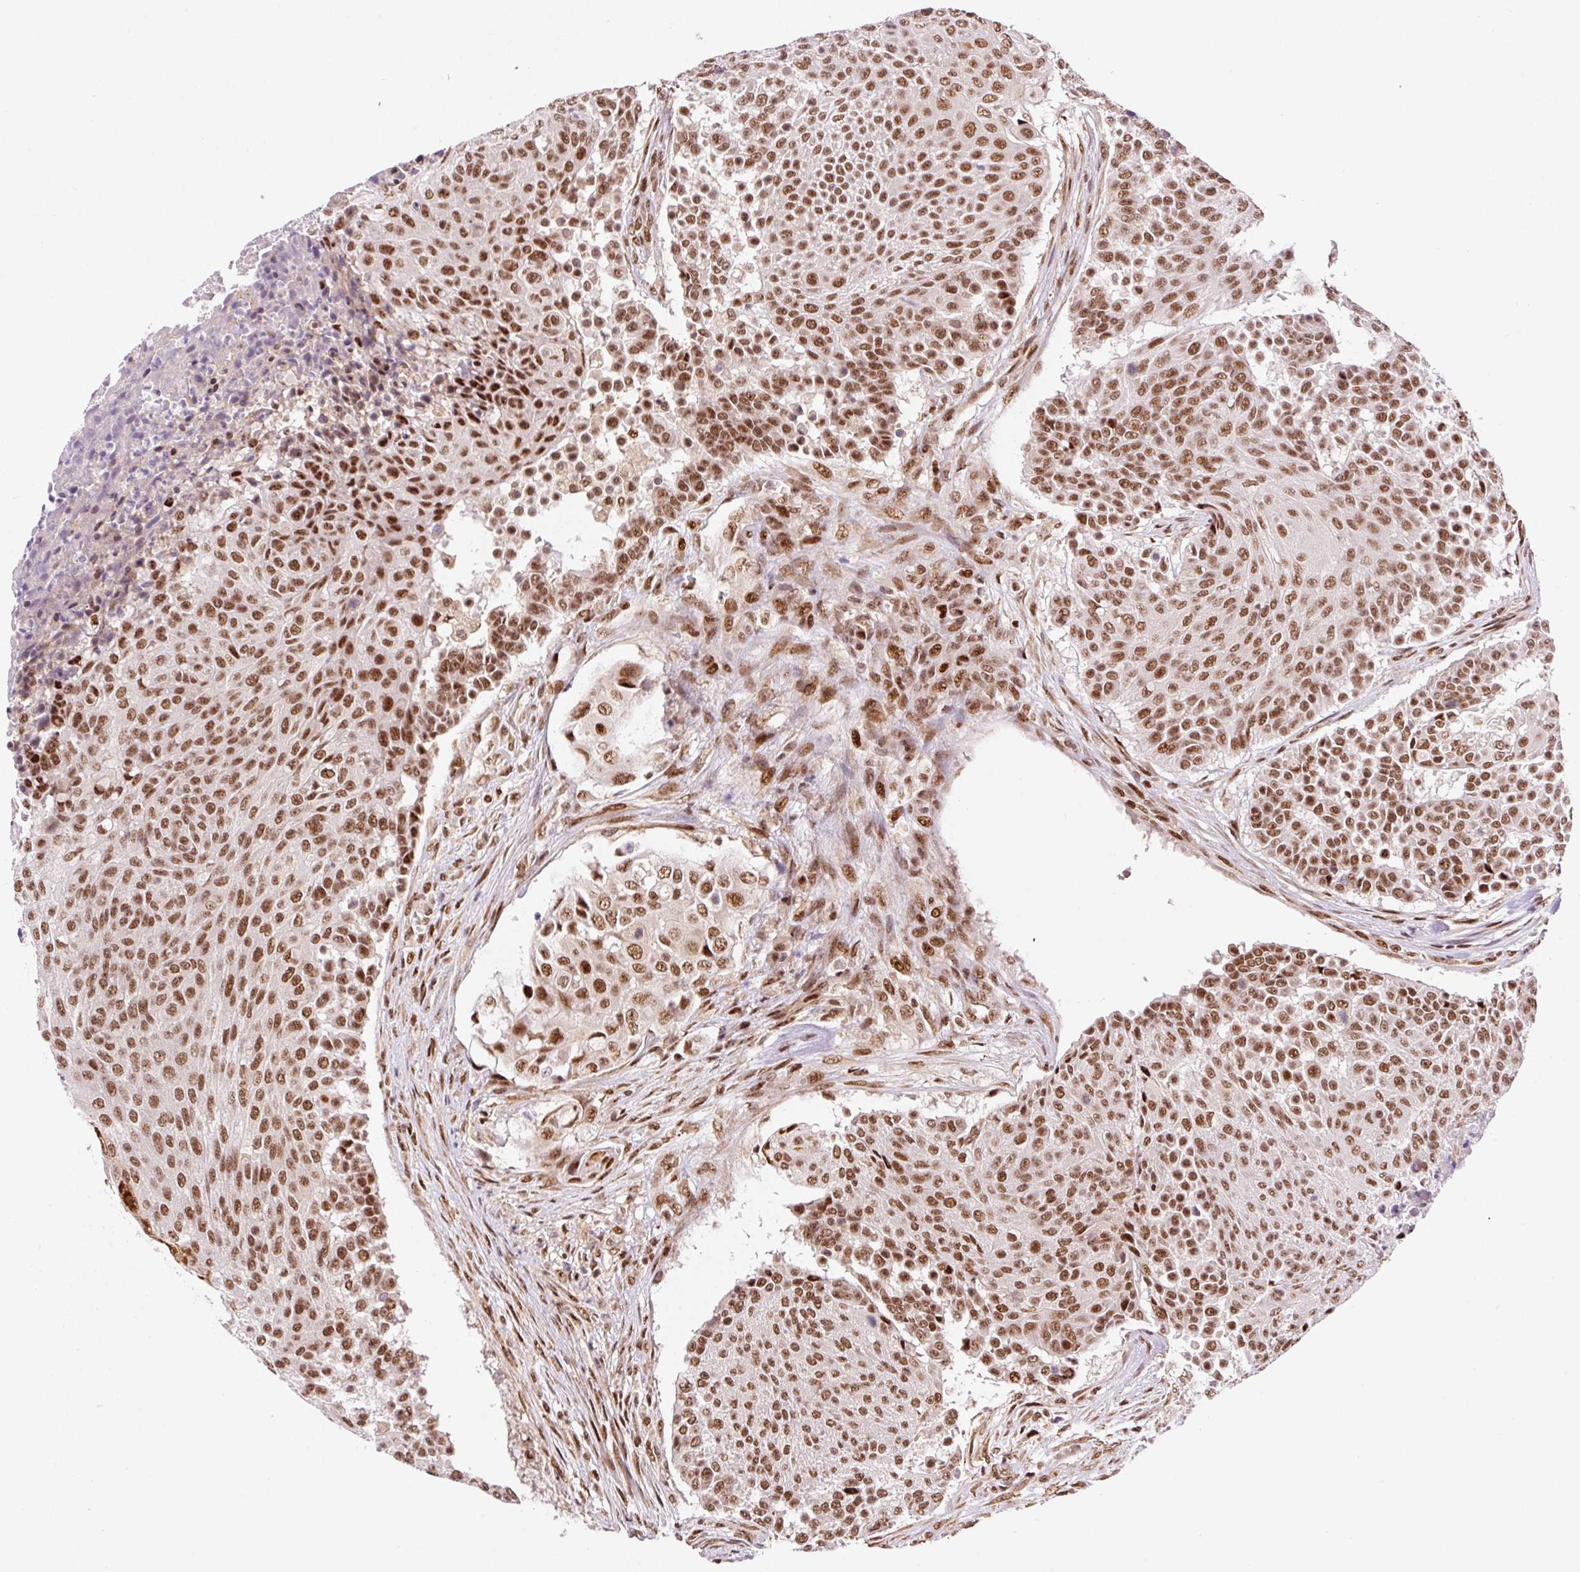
{"staining": {"intensity": "moderate", "quantity": ">75%", "location": "cytoplasmic/membranous,nuclear"}, "tissue": "urothelial cancer", "cell_type": "Tumor cells", "image_type": "cancer", "snomed": [{"axis": "morphology", "description": "Urothelial carcinoma, High grade"}, {"axis": "topography", "description": "Urinary bladder"}], "caption": "DAB immunohistochemical staining of urothelial cancer exhibits moderate cytoplasmic/membranous and nuclear protein positivity in approximately >75% of tumor cells. (IHC, brightfield microscopy, high magnification).", "gene": "INTS8", "patient": {"sex": "female", "age": 63}}